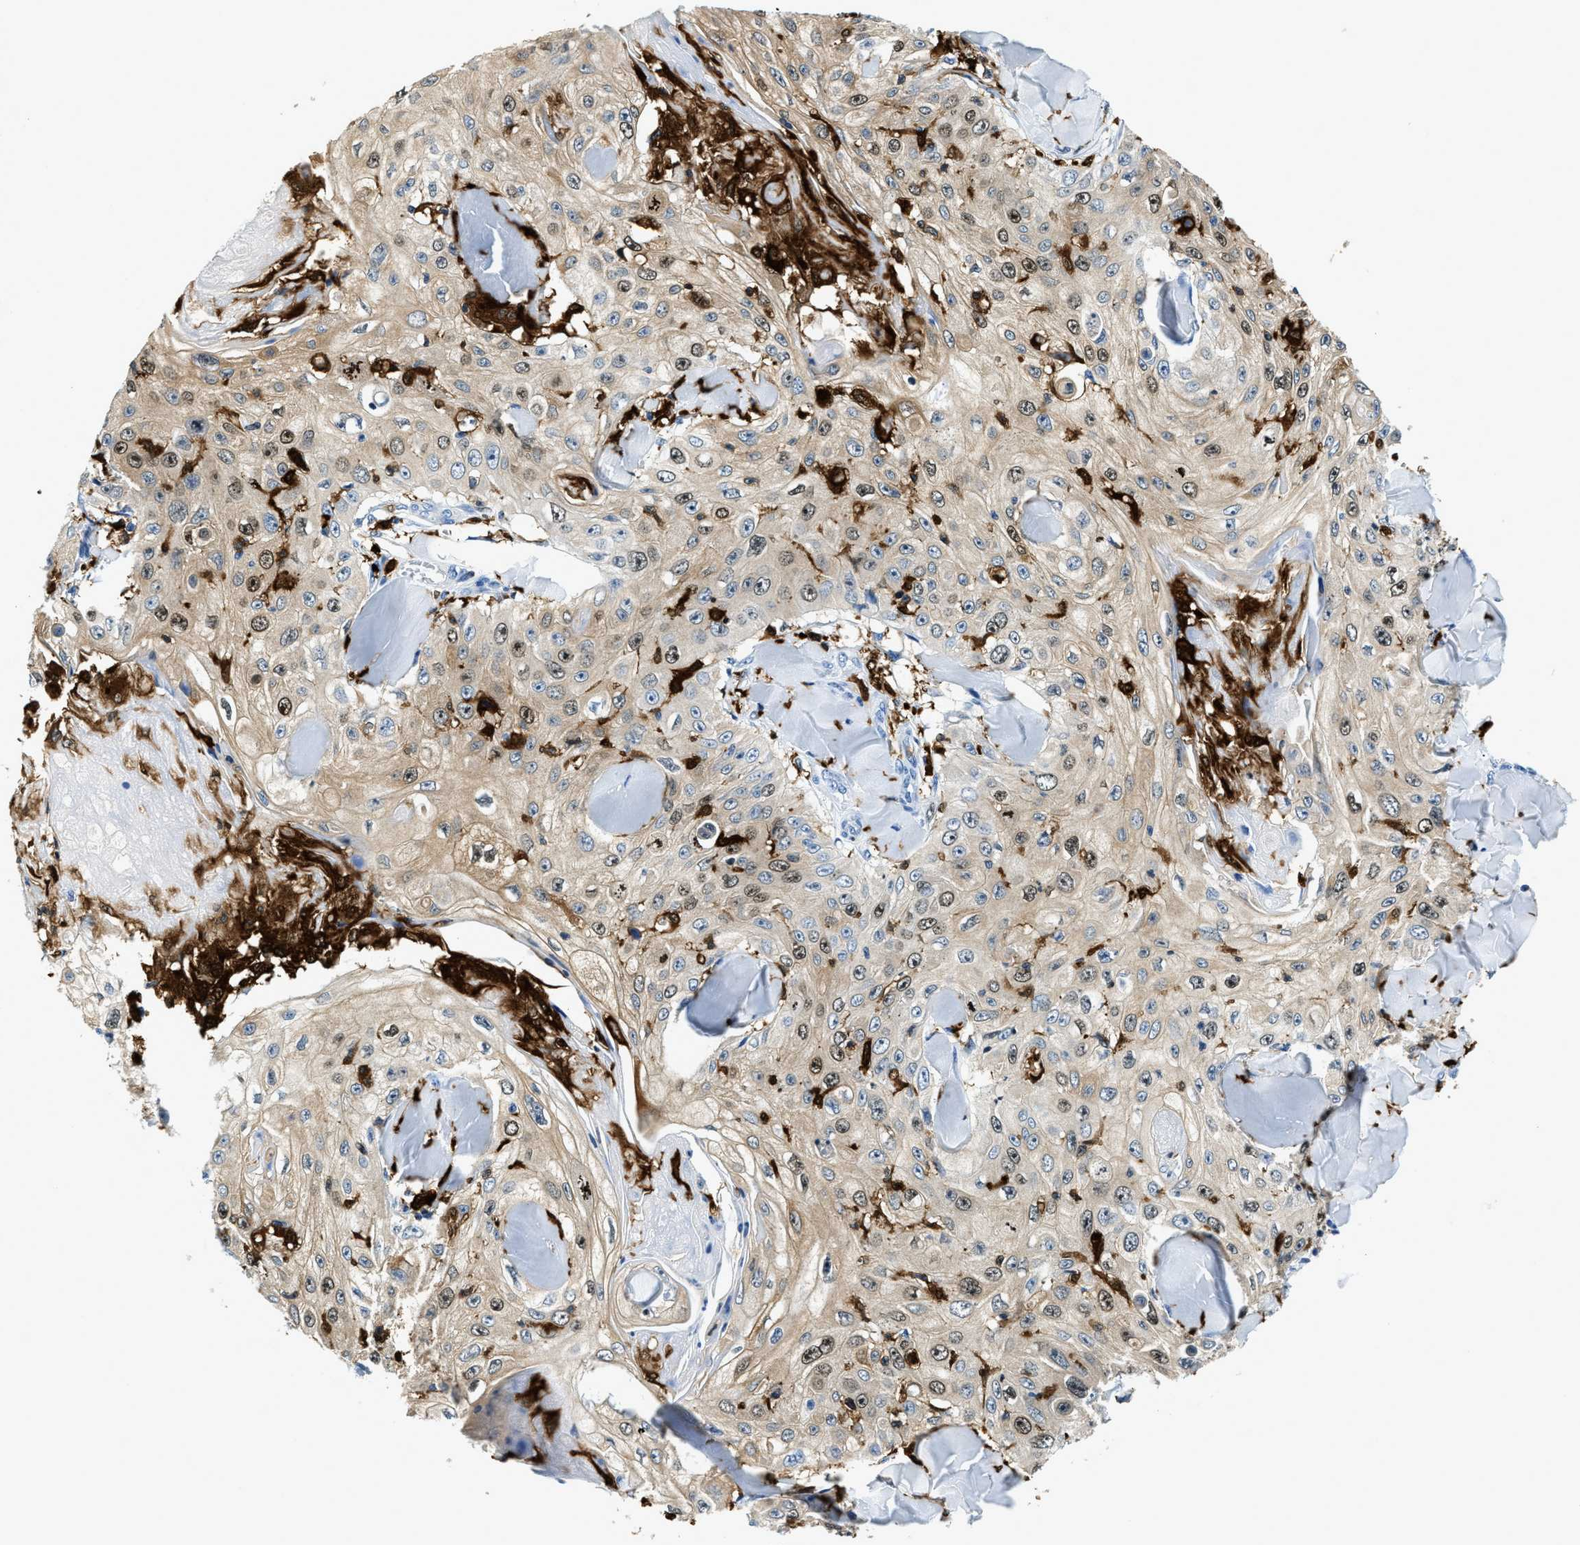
{"staining": {"intensity": "weak", "quantity": ">75%", "location": "cytoplasmic/membranous,nuclear"}, "tissue": "skin cancer", "cell_type": "Tumor cells", "image_type": "cancer", "snomed": [{"axis": "morphology", "description": "Squamous cell carcinoma, NOS"}, {"axis": "topography", "description": "Skin"}], "caption": "Immunohistochemistry (IHC) histopathology image of neoplastic tissue: human squamous cell carcinoma (skin) stained using immunohistochemistry displays low levels of weak protein expression localized specifically in the cytoplasmic/membranous and nuclear of tumor cells, appearing as a cytoplasmic/membranous and nuclear brown color.", "gene": "CAPG", "patient": {"sex": "male", "age": 86}}